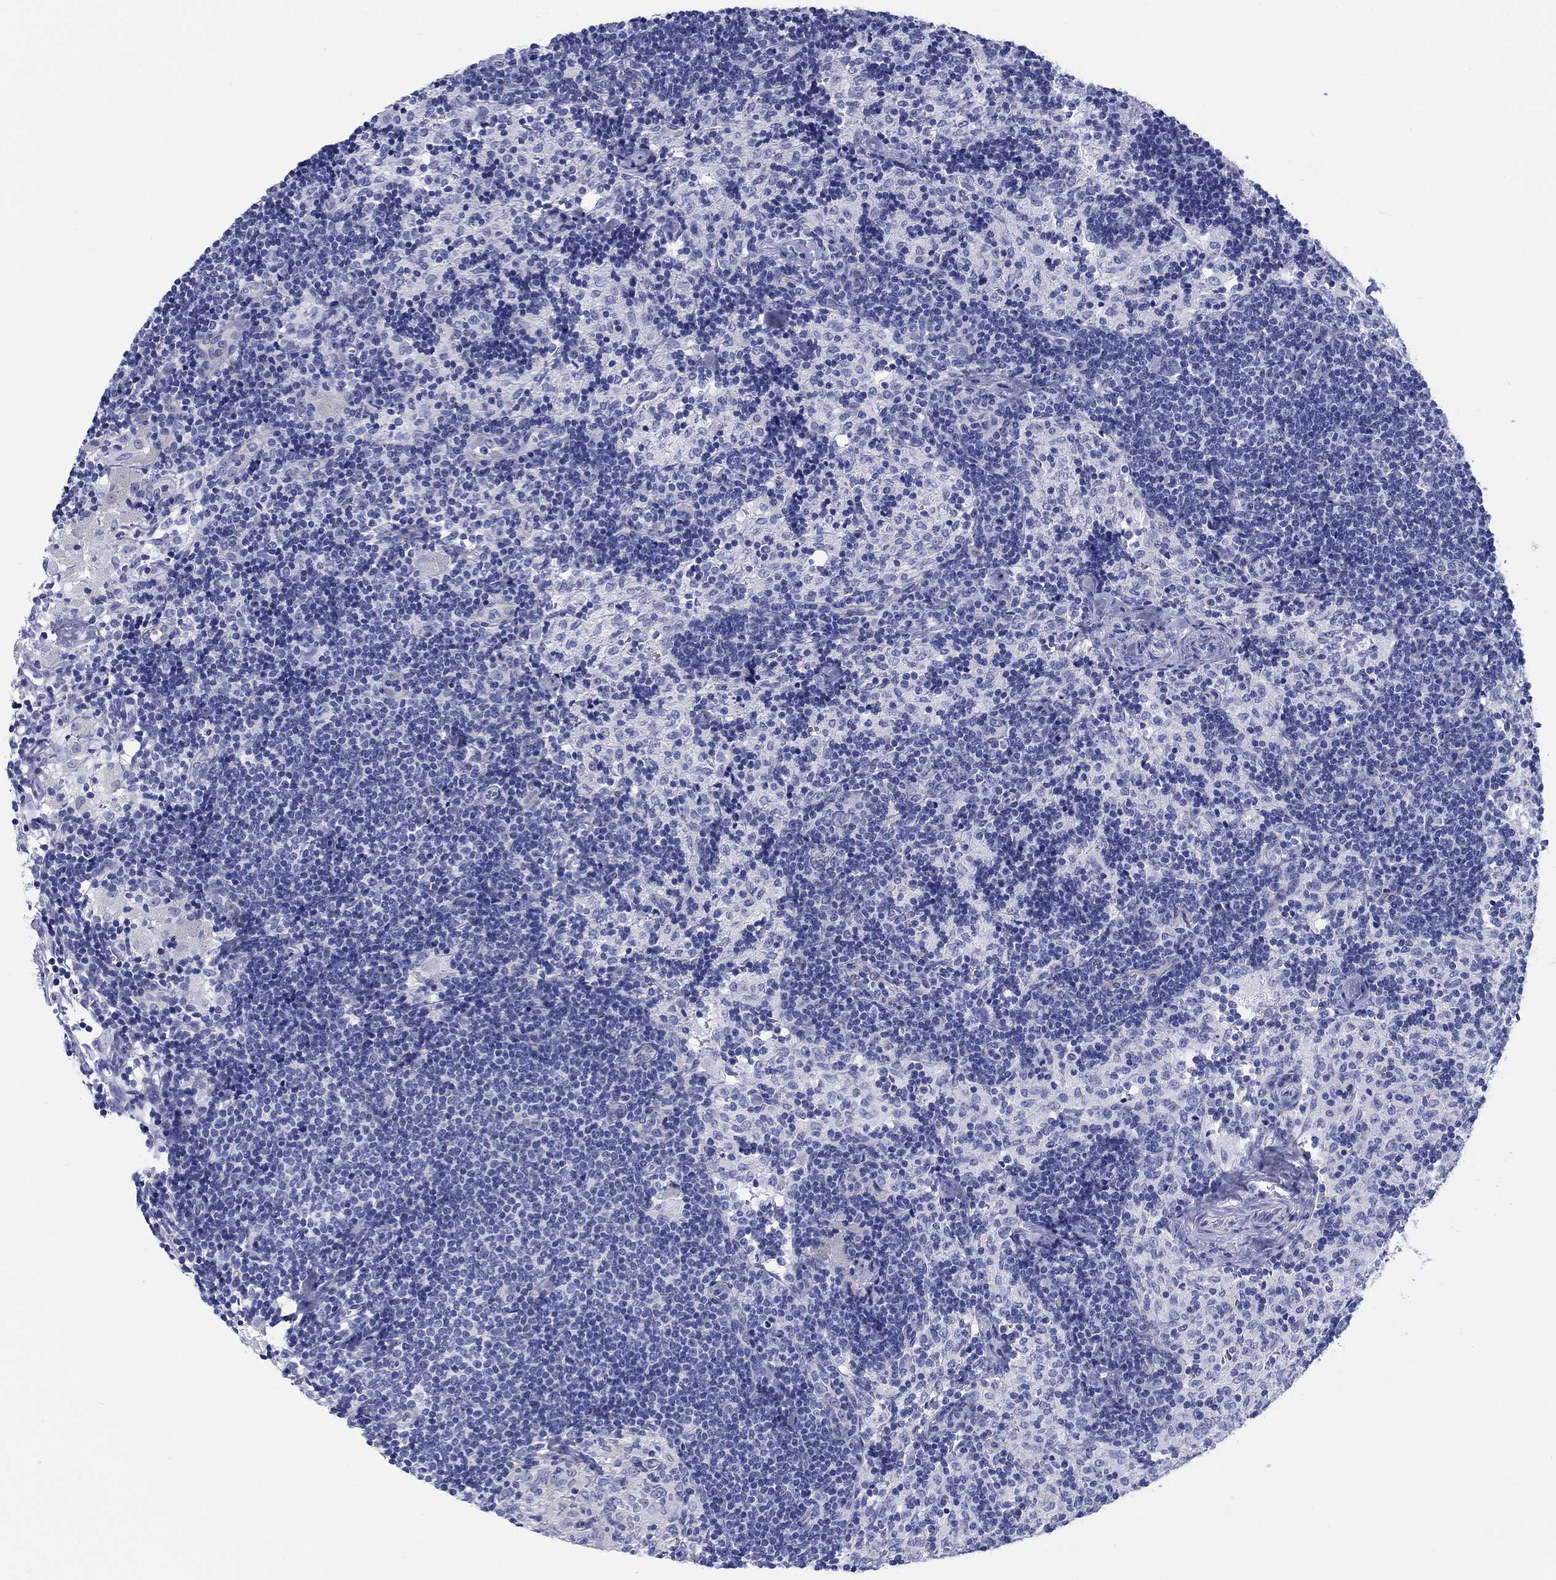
{"staining": {"intensity": "negative", "quantity": "none", "location": "none"}, "tissue": "lymph node", "cell_type": "Germinal center cells", "image_type": "normal", "snomed": [{"axis": "morphology", "description": "Normal tissue, NOS"}, {"axis": "topography", "description": "Lymph node"}], "caption": "The histopathology image displays no staining of germinal center cells in normal lymph node. Brightfield microscopy of IHC stained with DAB (brown) and hematoxylin (blue), captured at high magnification.", "gene": "RD3L", "patient": {"sex": "female", "age": 52}}